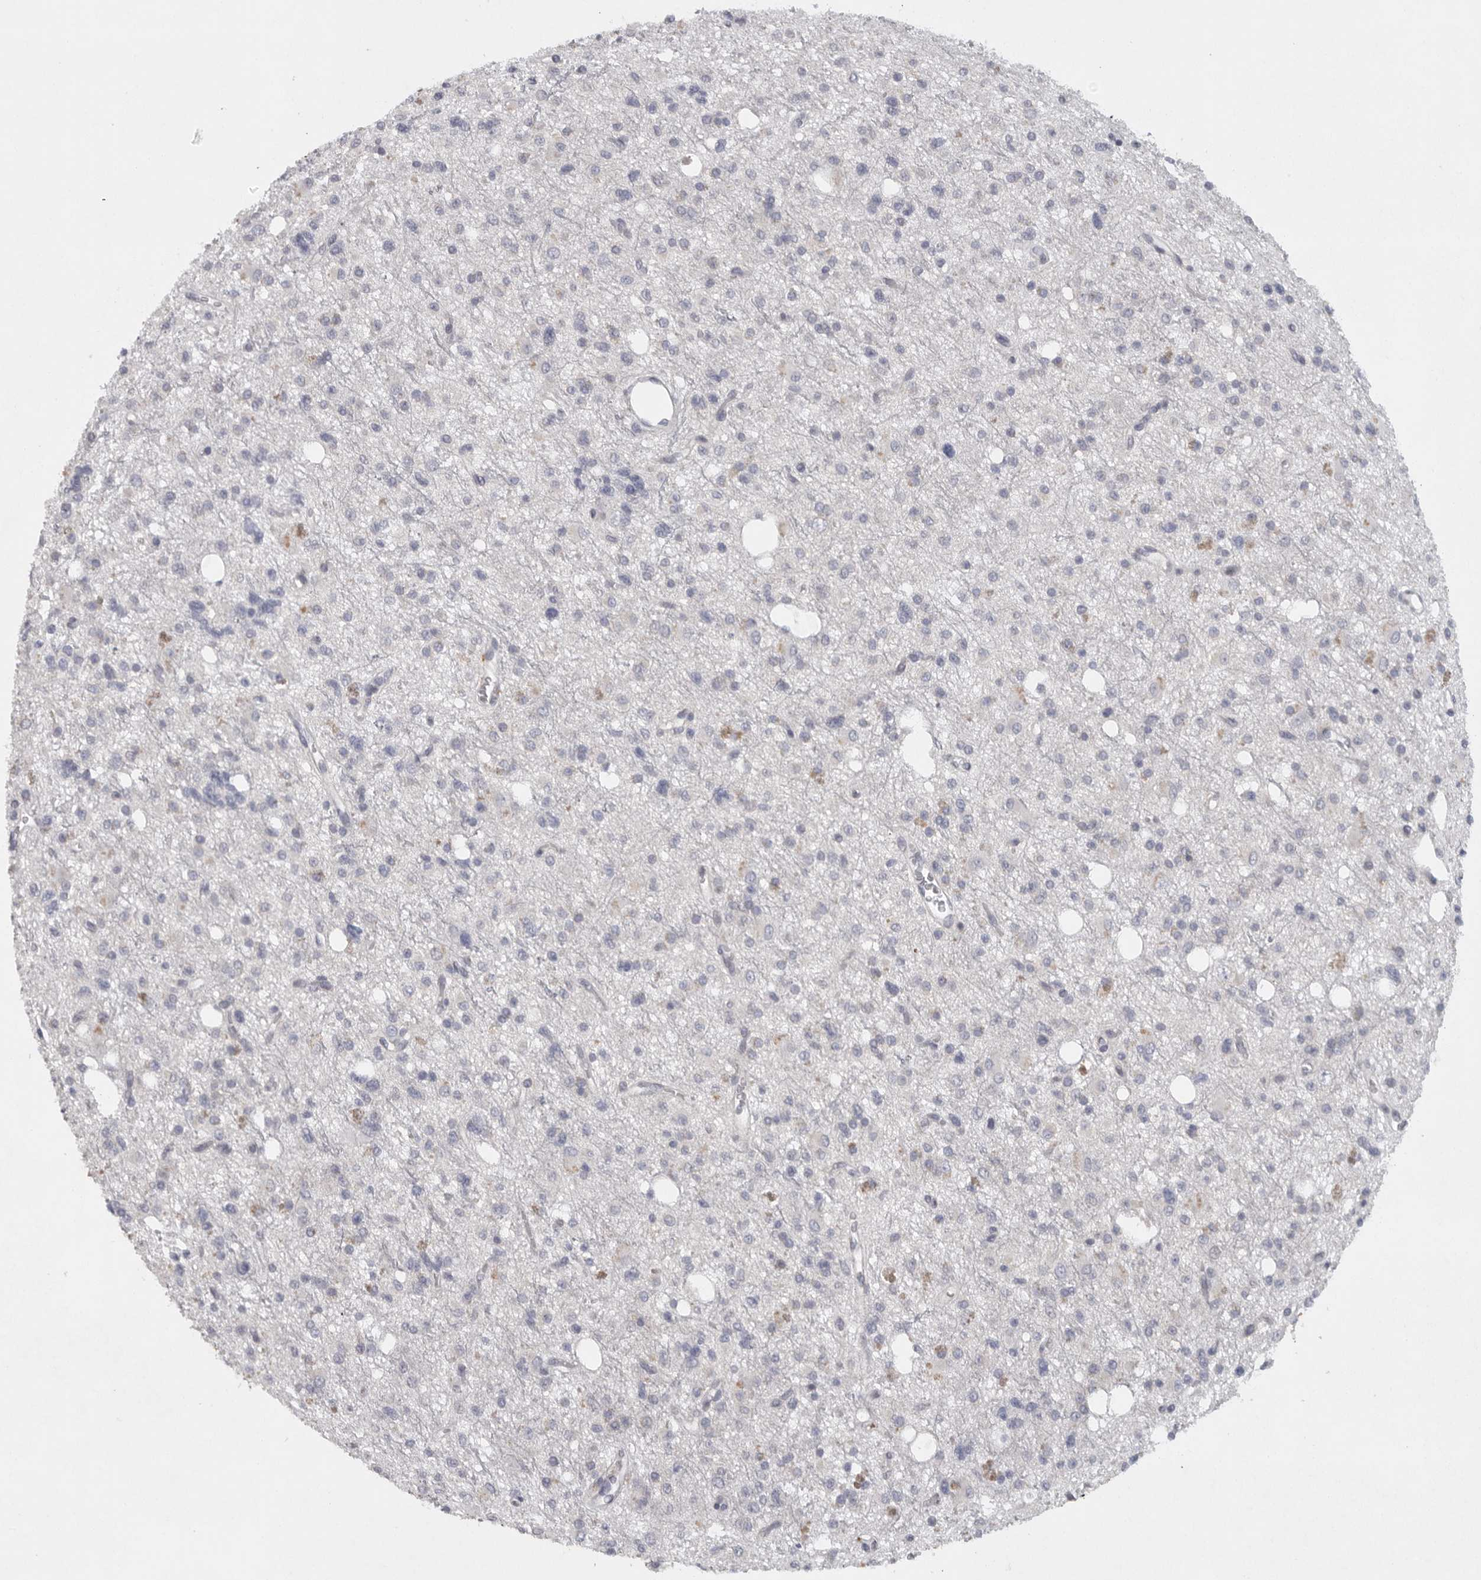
{"staining": {"intensity": "negative", "quantity": "none", "location": "none"}, "tissue": "glioma", "cell_type": "Tumor cells", "image_type": "cancer", "snomed": [{"axis": "morphology", "description": "Glioma, malignant, High grade"}, {"axis": "topography", "description": "Brain"}], "caption": "DAB (3,3'-diaminobenzidine) immunohistochemical staining of glioma shows no significant positivity in tumor cells.", "gene": "TMEM69", "patient": {"sex": "female", "age": 62}}